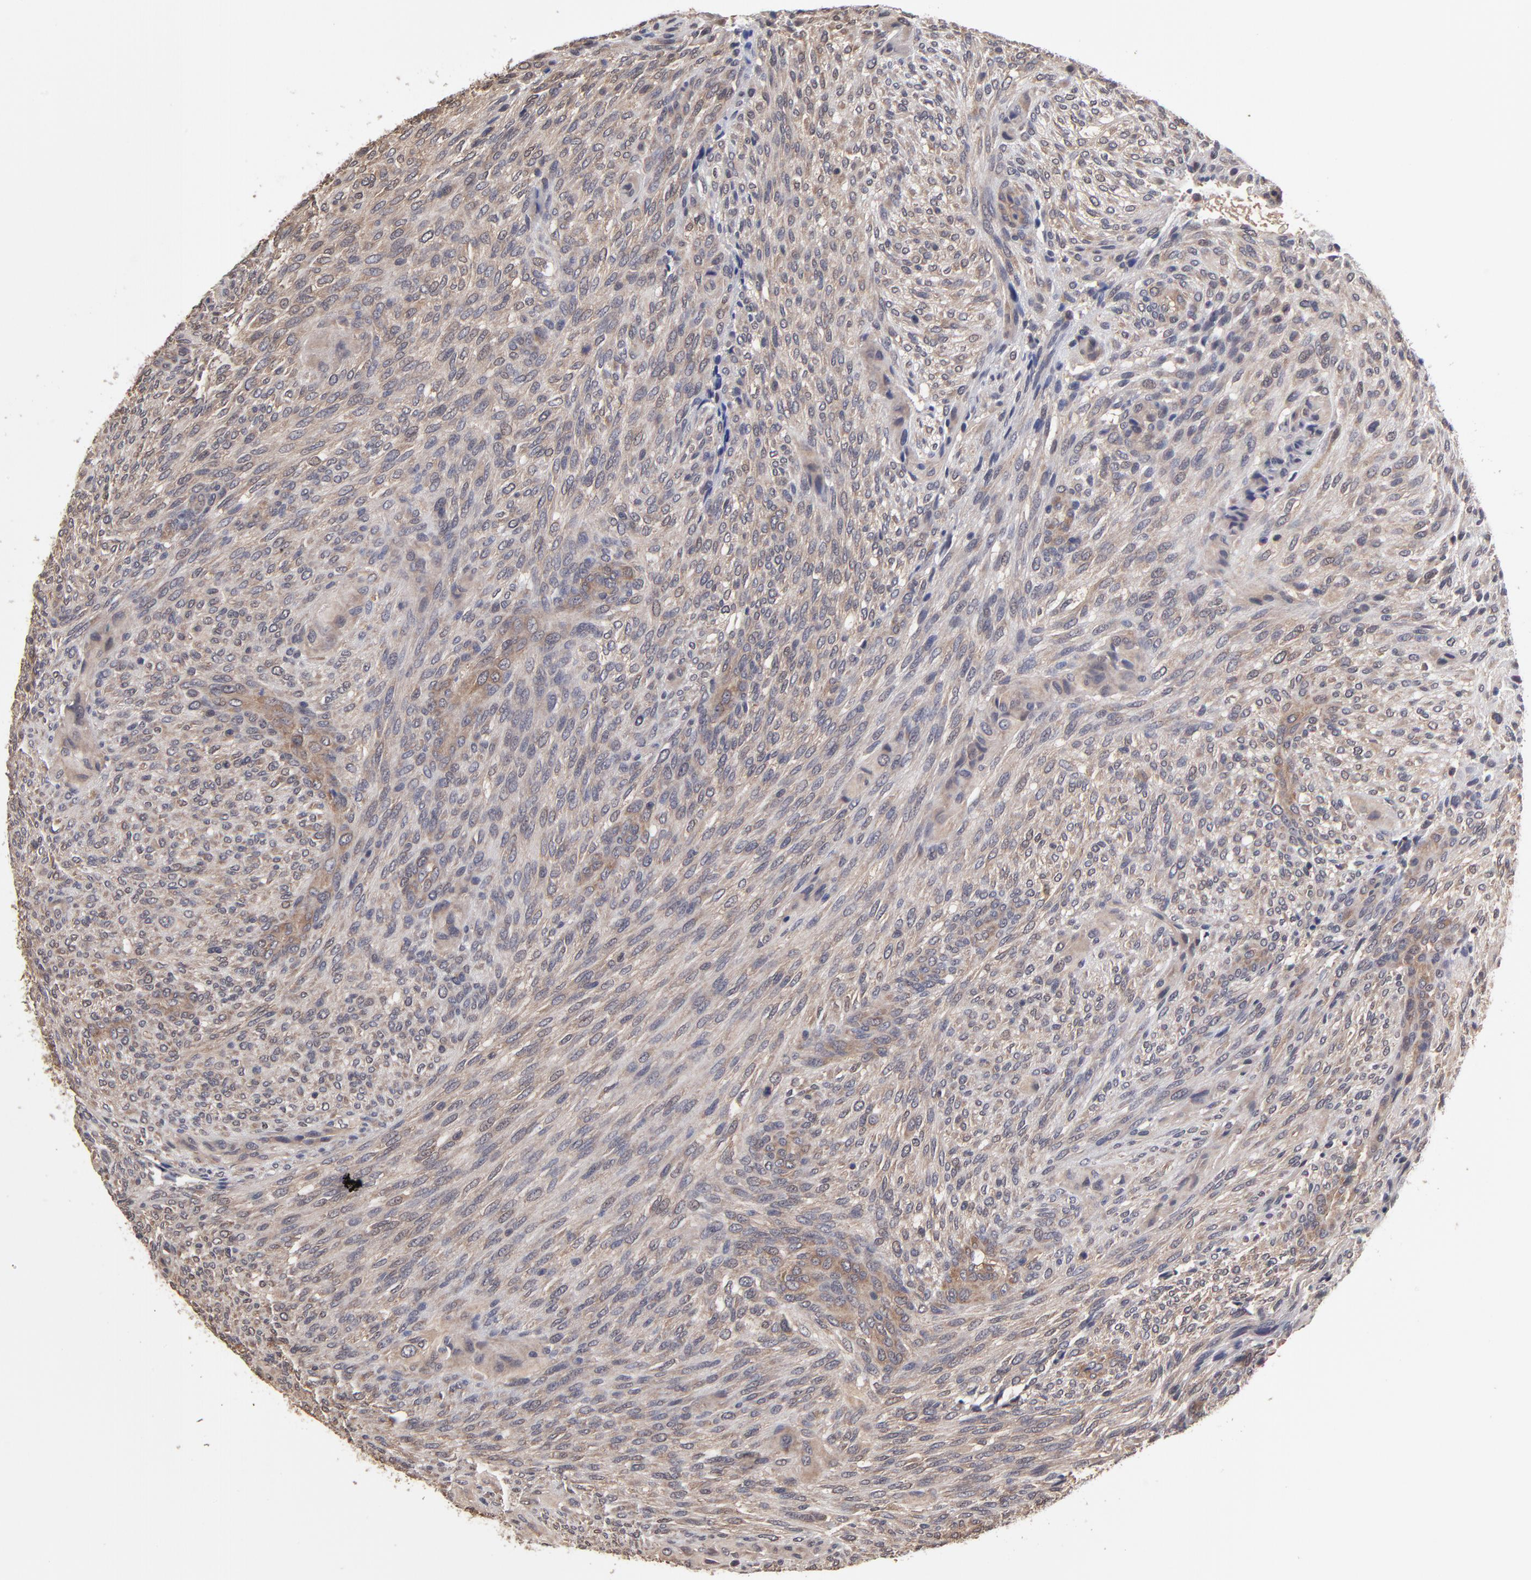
{"staining": {"intensity": "weak", "quantity": ">75%", "location": "cytoplasmic/membranous"}, "tissue": "glioma", "cell_type": "Tumor cells", "image_type": "cancer", "snomed": [{"axis": "morphology", "description": "Glioma, malignant, High grade"}, {"axis": "topography", "description": "Cerebral cortex"}], "caption": "Immunohistochemistry (DAB) staining of human malignant high-grade glioma shows weak cytoplasmic/membranous protein expression in approximately >75% of tumor cells.", "gene": "CCT2", "patient": {"sex": "female", "age": 55}}